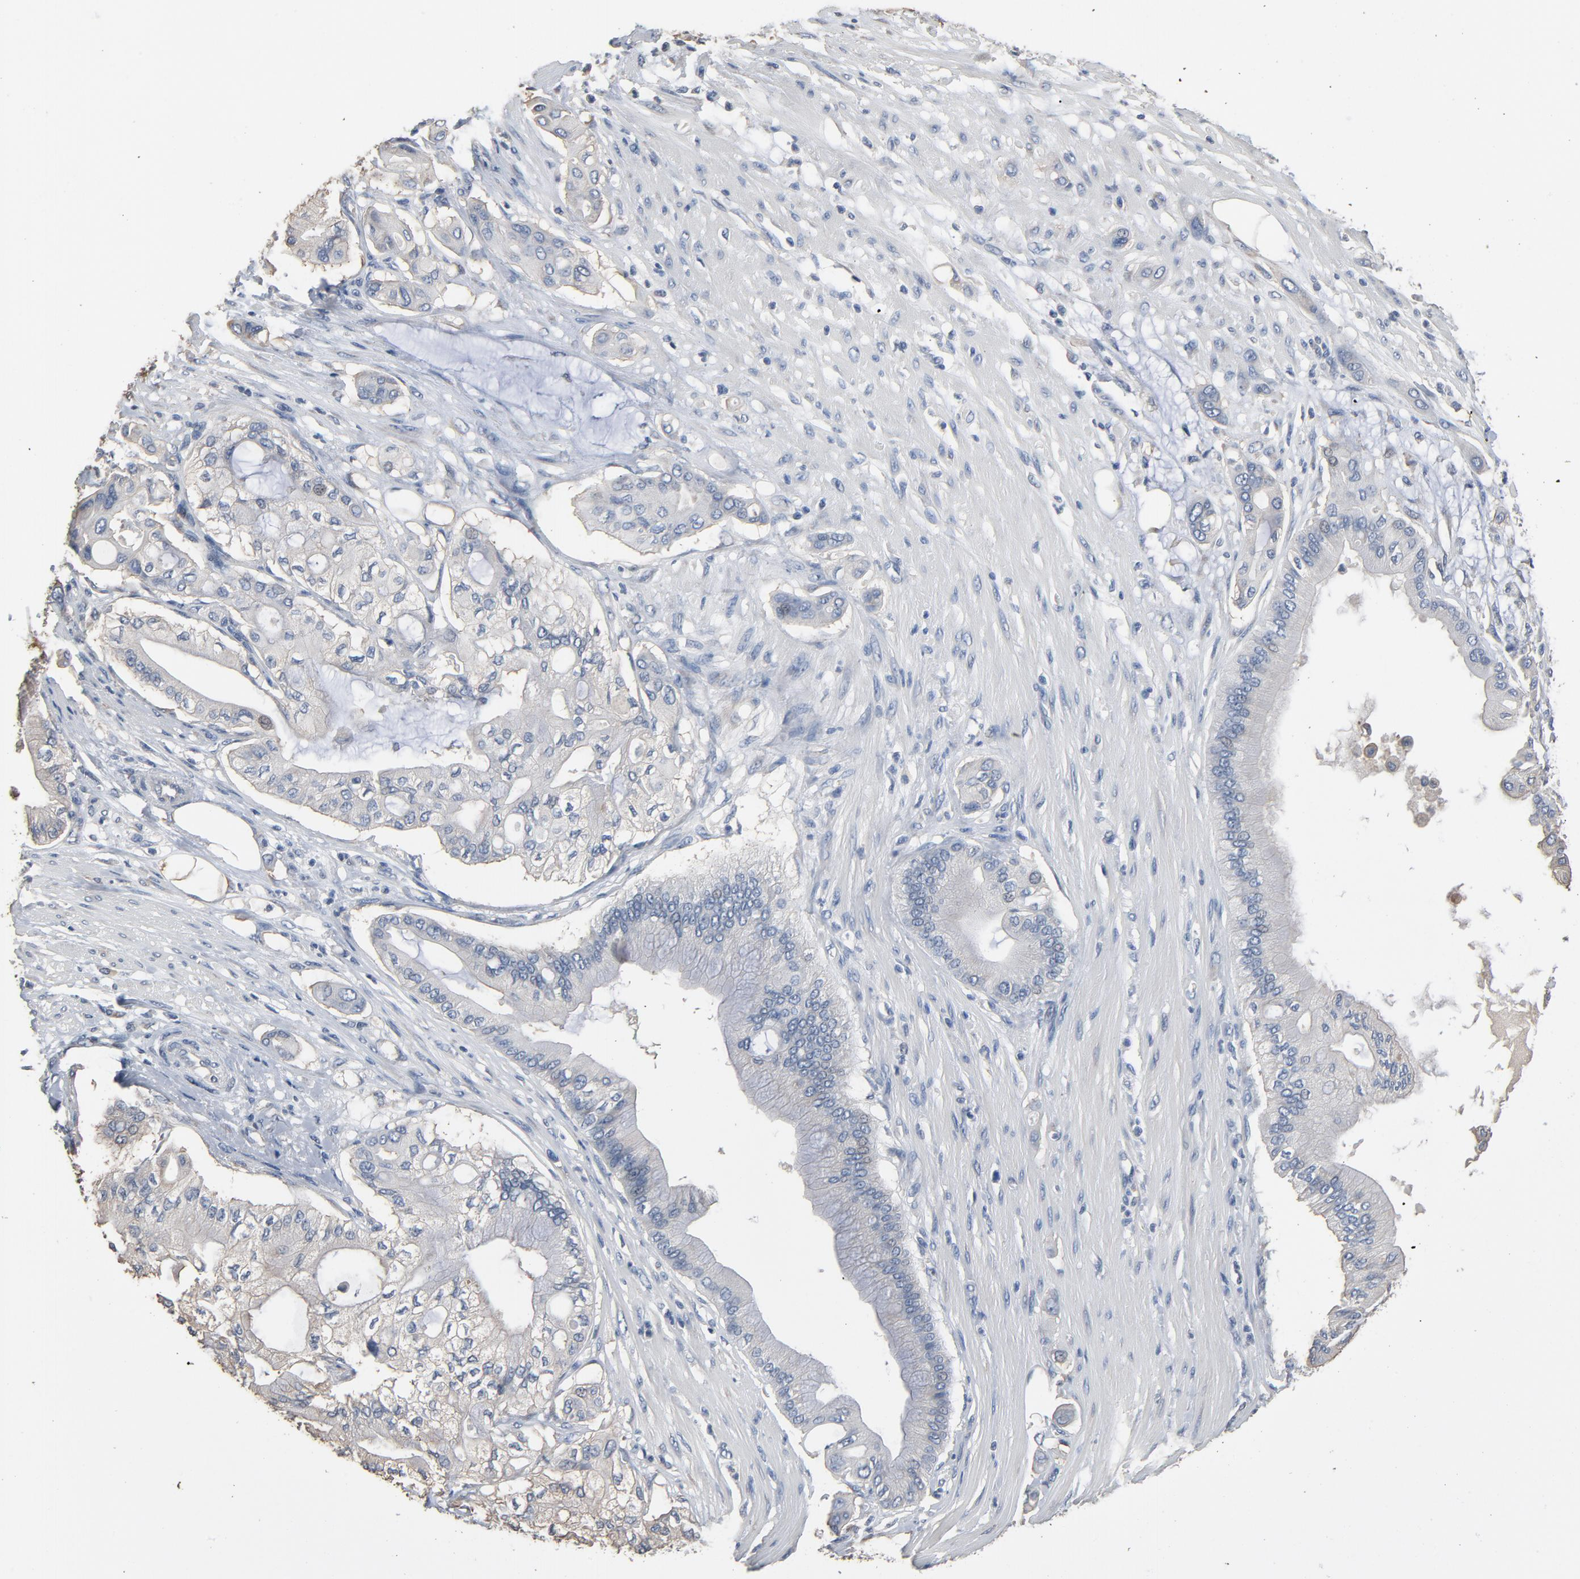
{"staining": {"intensity": "negative", "quantity": "none", "location": "none"}, "tissue": "pancreatic cancer", "cell_type": "Tumor cells", "image_type": "cancer", "snomed": [{"axis": "morphology", "description": "Adenocarcinoma, NOS"}, {"axis": "morphology", "description": "Adenocarcinoma, metastatic, NOS"}, {"axis": "topography", "description": "Lymph node"}, {"axis": "topography", "description": "Pancreas"}, {"axis": "topography", "description": "Duodenum"}], "caption": "High power microscopy micrograph of an immunohistochemistry micrograph of pancreatic cancer, revealing no significant staining in tumor cells.", "gene": "SOX6", "patient": {"sex": "female", "age": 64}}